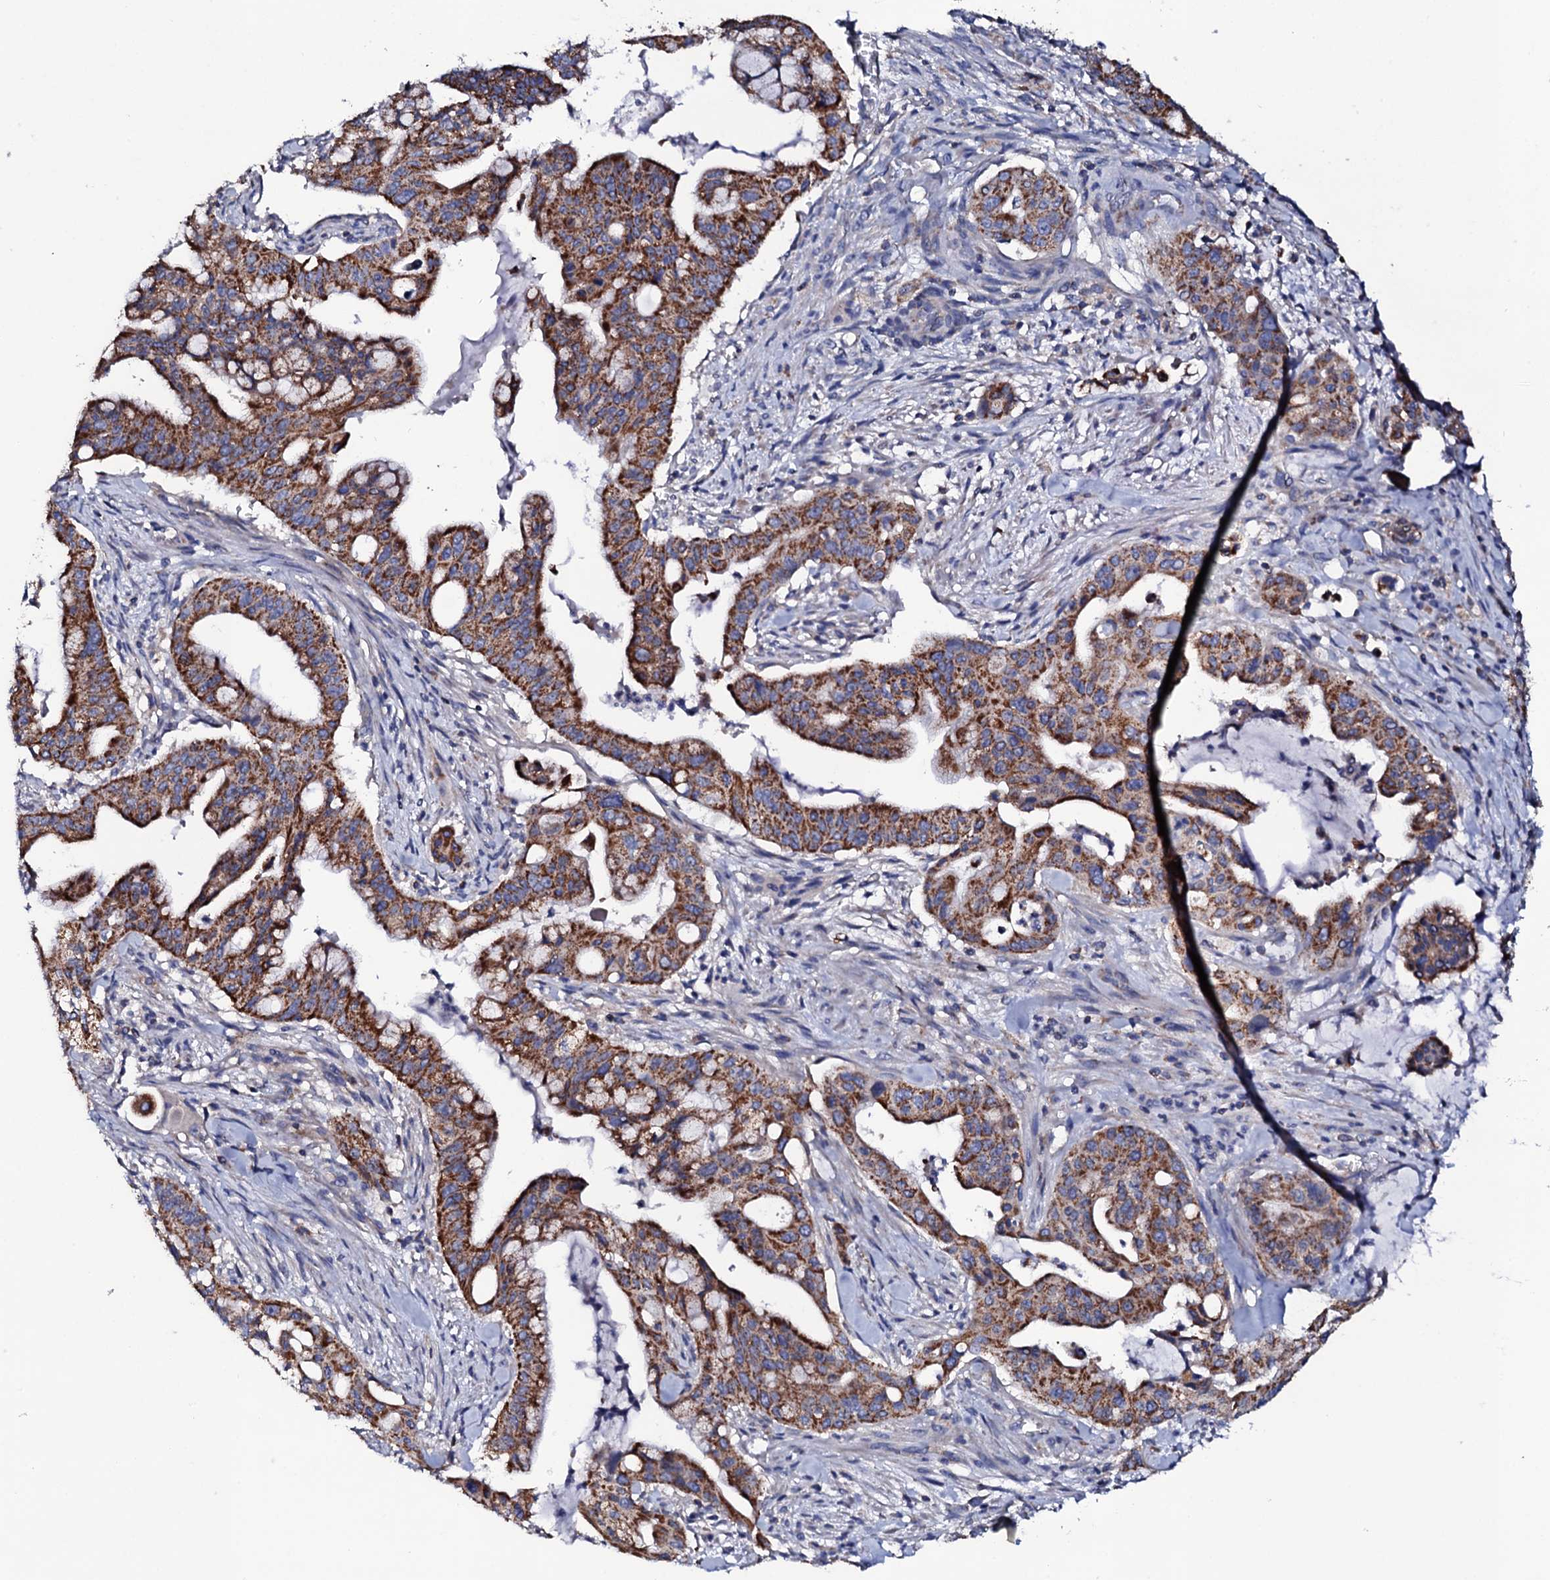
{"staining": {"intensity": "moderate", "quantity": ">75%", "location": "cytoplasmic/membranous"}, "tissue": "pancreatic cancer", "cell_type": "Tumor cells", "image_type": "cancer", "snomed": [{"axis": "morphology", "description": "Adenocarcinoma, NOS"}, {"axis": "topography", "description": "Pancreas"}], "caption": "Protein positivity by immunohistochemistry (IHC) demonstrates moderate cytoplasmic/membranous expression in about >75% of tumor cells in adenocarcinoma (pancreatic). (DAB (3,3'-diaminobenzidine) IHC, brown staining for protein, blue staining for nuclei).", "gene": "TCAF2", "patient": {"sex": "male", "age": 46}}